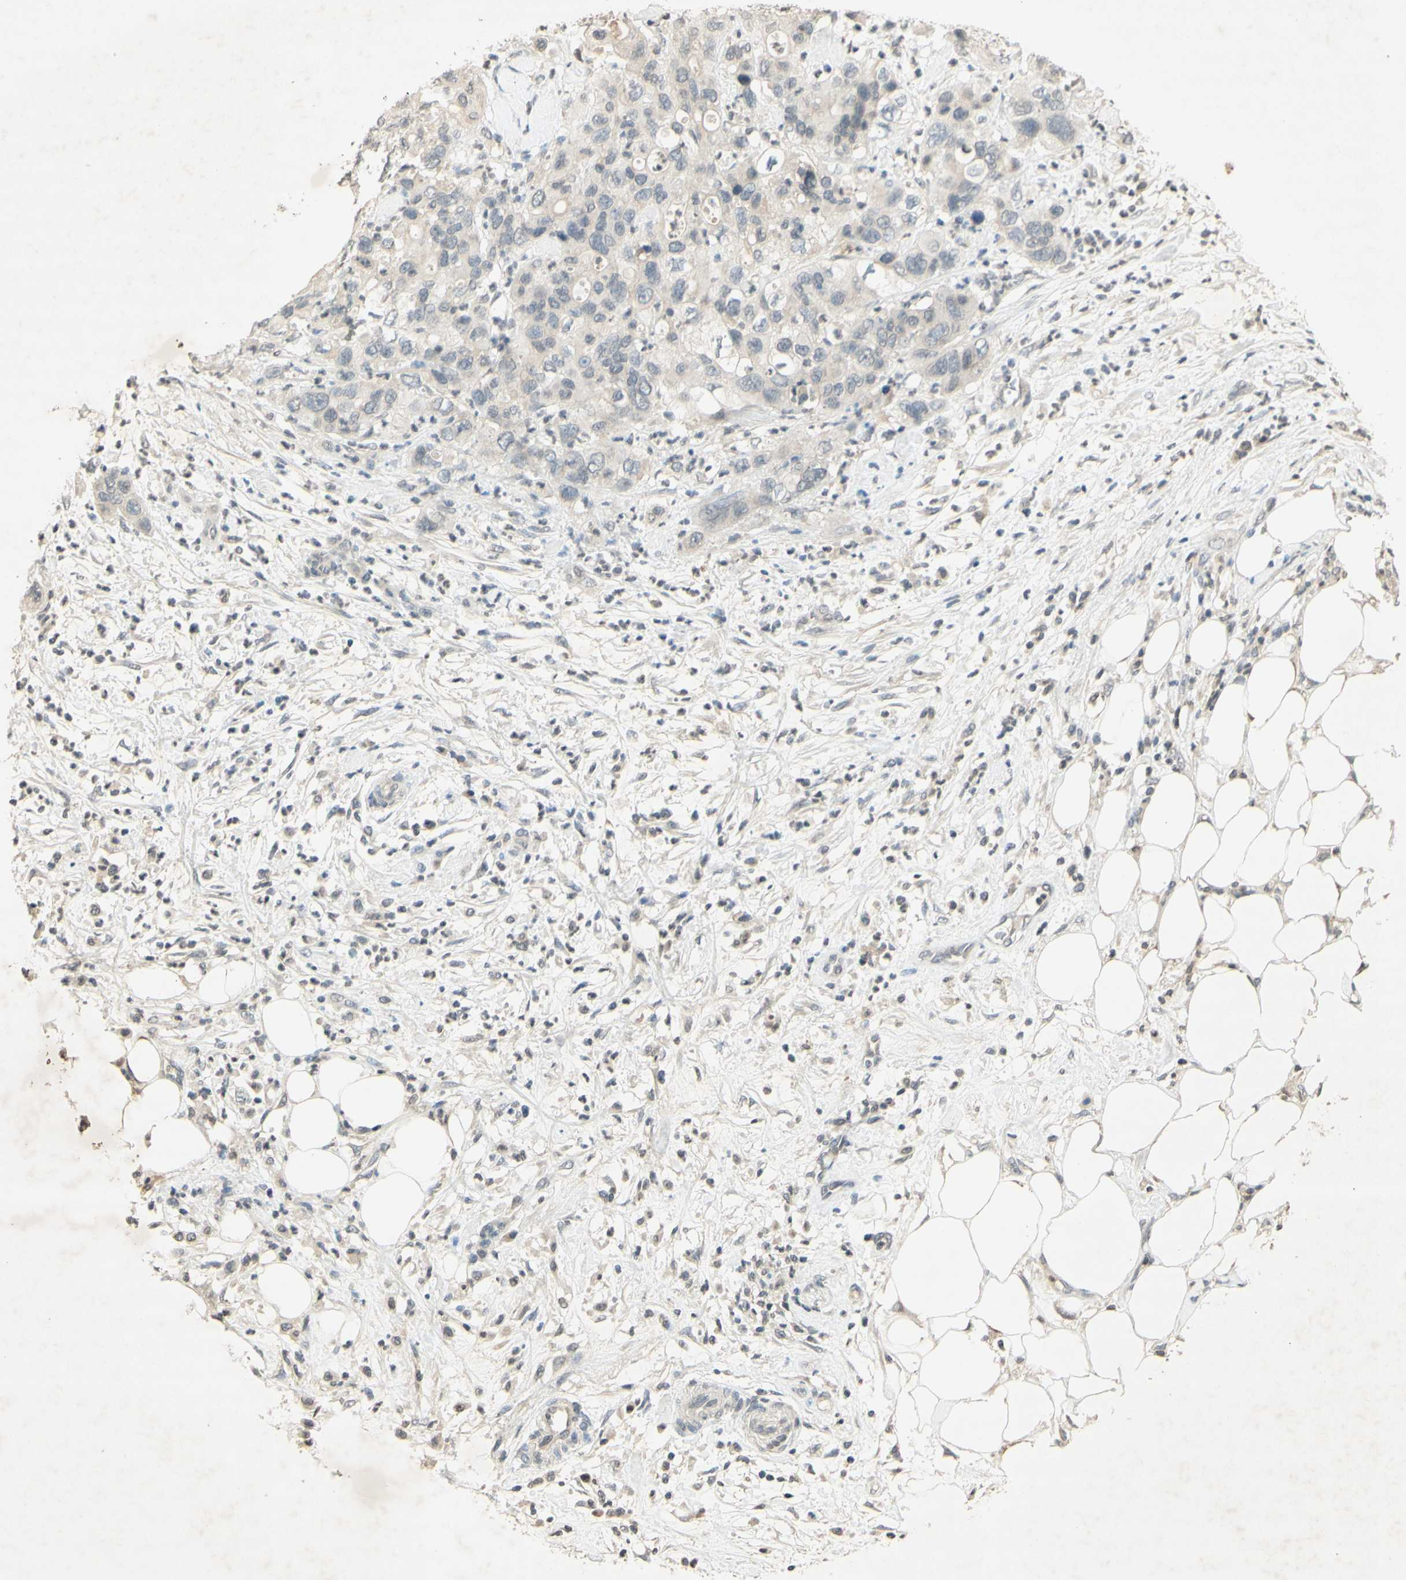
{"staining": {"intensity": "negative", "quantity": "none", "location": "none"}, "tissue": "pancreatic cancer", "cell_type": "Tumor cells", "image_type": "cancer", "snomed": [{"axis": "morphology", "description": "Adenocarcinoma, NOS"}, {"axis": "topography", "description": "Pancreas"}], "caption": "IHC micrograph of human pancreatic adenocarcinoma stained for a protein (brown), which demonstrates no staining in tumor cells. (DAB immunohistochemistry, high magnification).", "gene": "GLI1", "patient": {"sex": "female", "age": 71}}